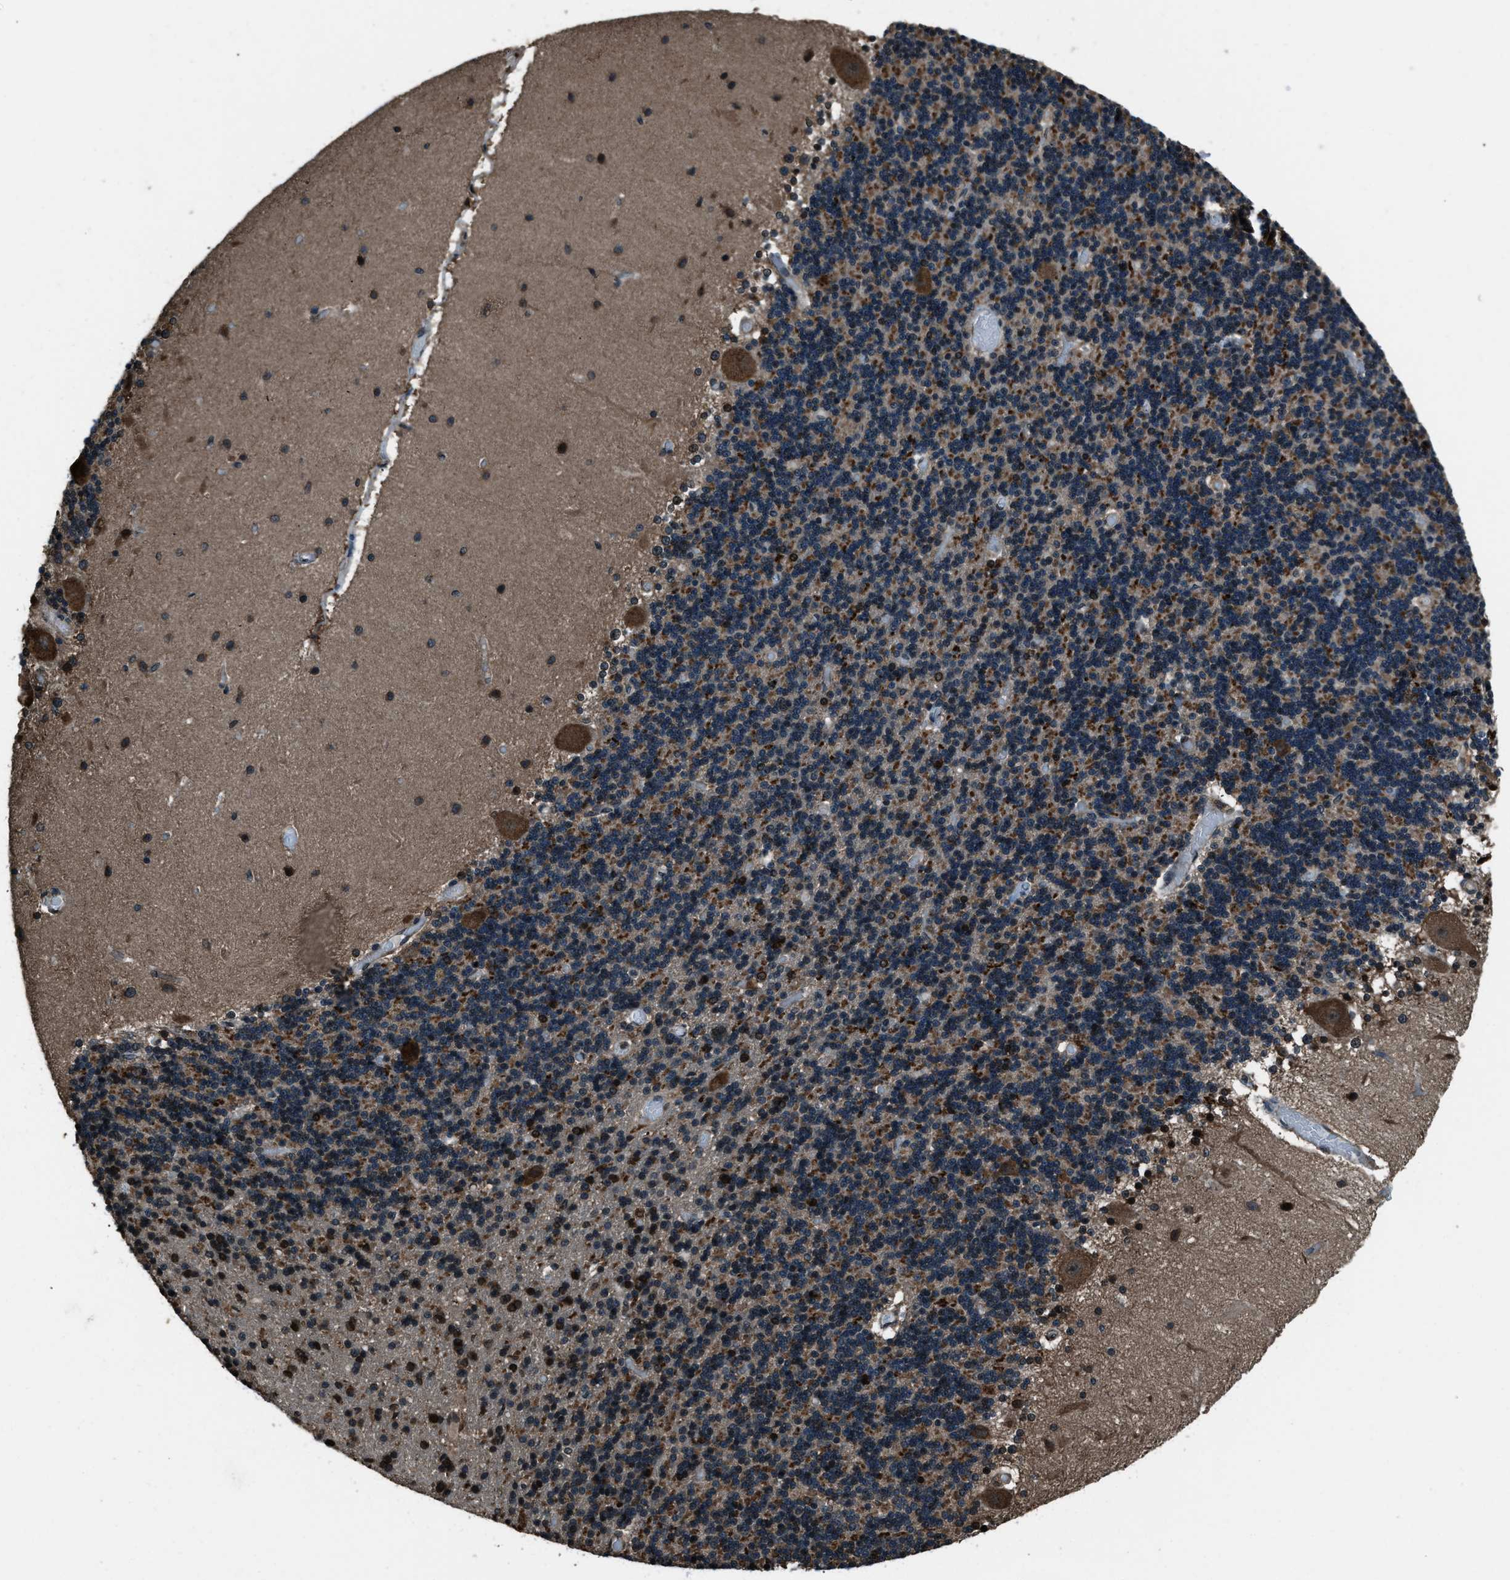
{"staining": {"intensity": "strong", "quantity": "25%-75%", "location": "cytoplasmic/membranous"}, "tissue": "cerebellum", "cell_type": "Cells in granular layer", "image_type": "normal", "snomed": [{"axis": "morphology", "description": "Normal tissue, NOS"}, {"axis": "topography", "description": "Cerebellum"}], "caption": "IHC histopathology image of unremarkable human cerebellum stained for a protein (brown), which demonstrates high levels of strong cytoplasmic/membranous staining in approximately 25%-75% of cells in granular layer.", "gene": "TRIM4", "patient": {"sex": "female", "age": 54}}